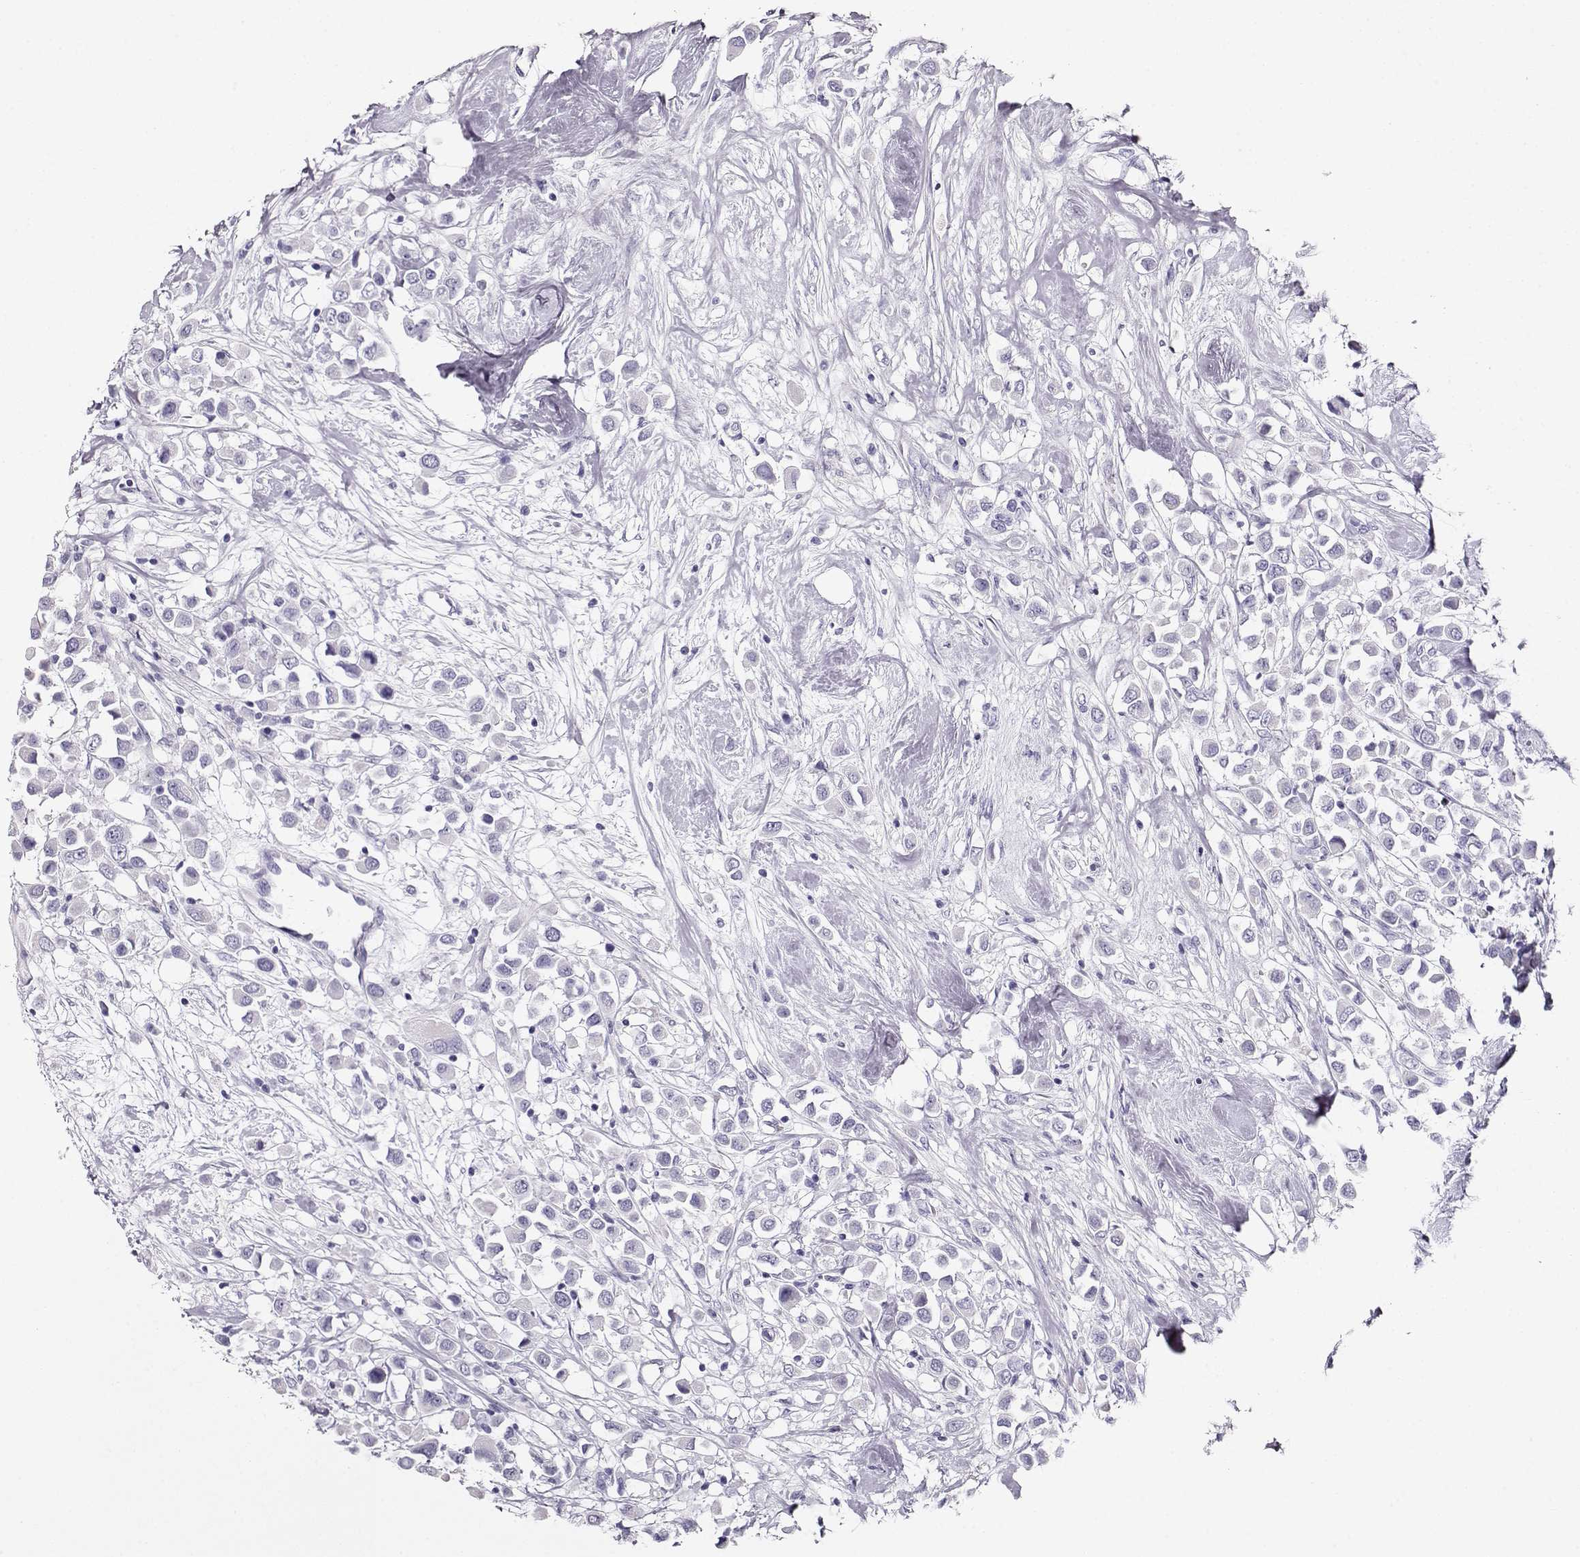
{"staining": {"intensity": "negative", "quantity": "none", "location": "none"}, "tissue": "breast cancer", "cell_type": "Tumor cells", "image_type": "cancer", "snomed": [{"axis": "morphology", "description": "Duct carcinoma"}, {"axis": "topography", "description": "Breast"}], "caption": "Human breast cancer (infiltrating ductal carcinoma) stained for a protein using immunohistochemistry (IHC) displays no positivity in tumor cells.", "gene": "ACTN2", "patient": {"sex": "female", "age": 61}}